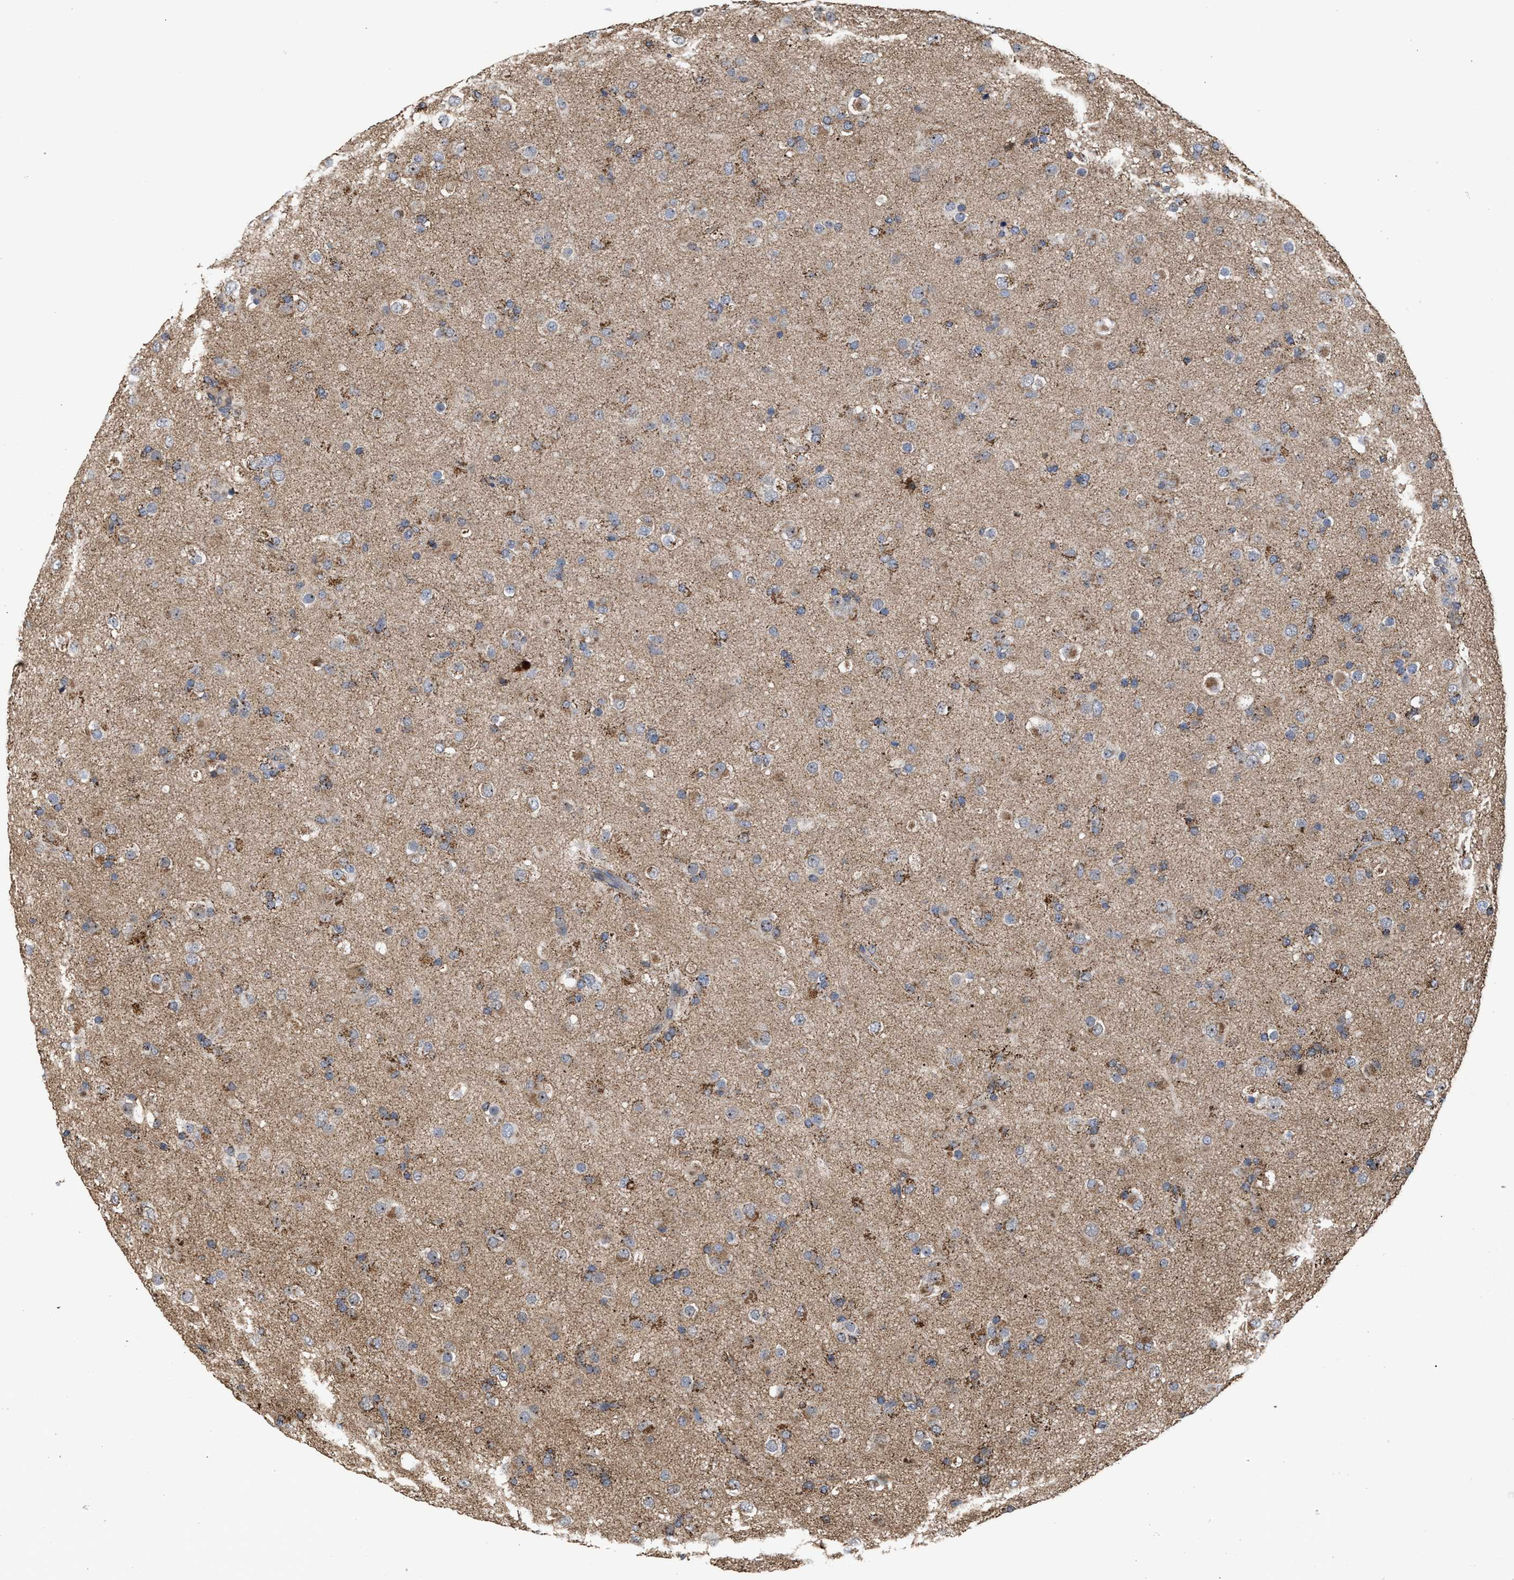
{"staining": {"intensity": "moderate", "quantity": "<25%", "location": "cytoplasmic/membranous"}, "tissue": "glioma", "cell_type": "Tumor cells", "image_type": "cancer", "snomed": [{"axis": "morphology", "description": "Glioma, malignant, Low grade"}, {"axis": "topography", "description": "Brain"}], "caption": "This photomicrograph displays immunohistochemistry staining of human malignant low-grade glioma, with low moderate cytoplasmic/membranous positivity in approximately <25% of tumor cells.", "gene": "EXOSC2", "patient": {"sex": "male", "age": 65}}